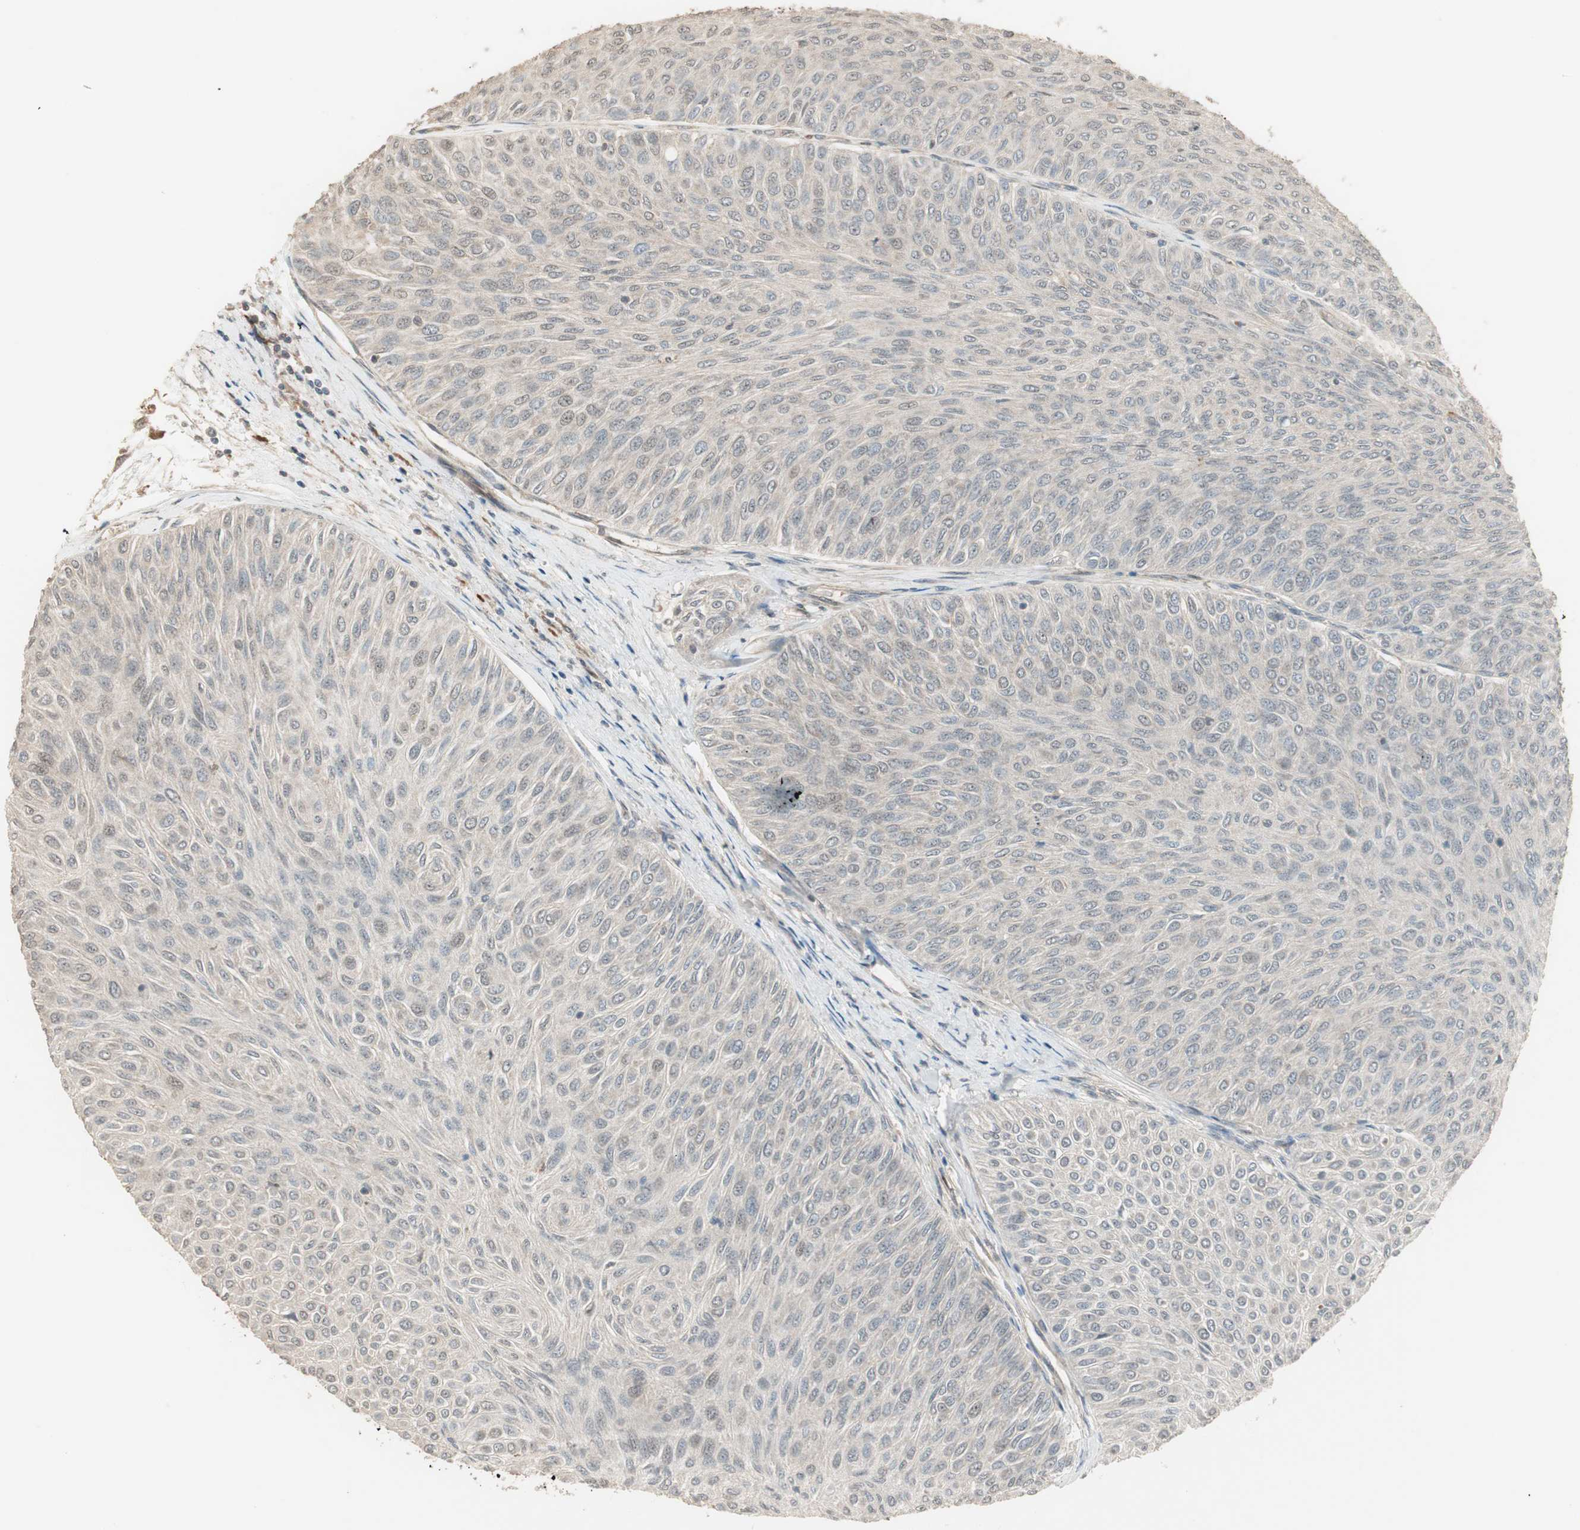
{"staining": {"intensity": "weak", "quantity": "<25%", "location": "cytoplasmic/membranous"}, "tissue": "urothelial cancer", "cell_type": "Tumor cells", "image_type": "cancer", "snomed": [{"axis": "morphology", "description": "Urothelial carcinoma, Low grade"}, {"axis": "topography", "description": "Urinary bladder"}], "caption": "An IHC histopathology image of urothelial cancer is shown. There is no staining in tumor cells of urothelial cancer.", "gene": "ZSCAN31", "patient": {"sex": "male", "age": 78}}